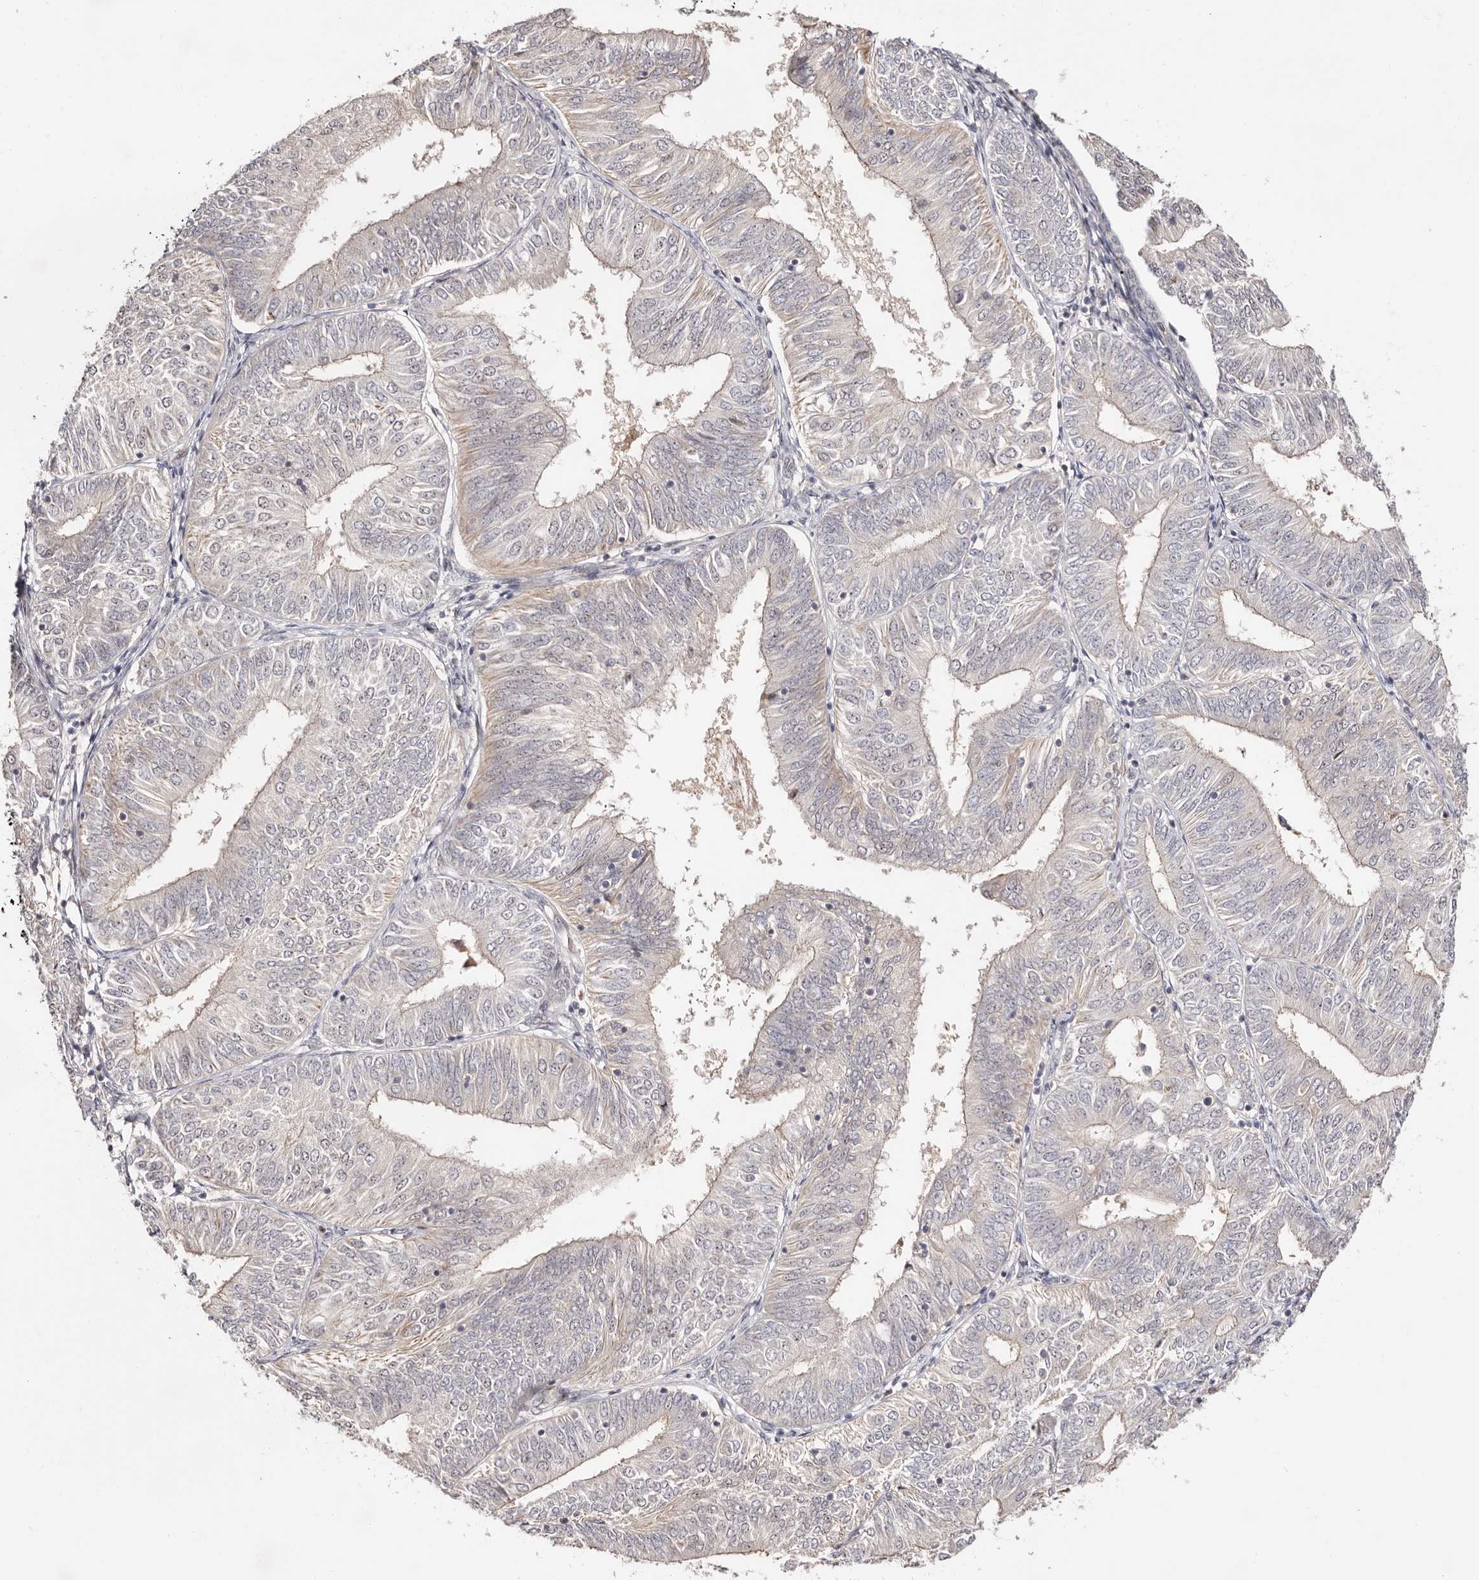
{"staining": {"intensity": "negative", "quantity": "none", "location": "none"}, "tissue": "endometrial cancer", "cell_type": "Tumor cells", "image_type": "cancer", "snomed": [{"axis": "morphology", "description": "Adenocarcinoma, NOS"}, {"axis": "topography", "description": "Endometrium"}], "caption": "High power microscopy micrograph of an immunohistochemistry image of endometrial cancer (adenocarcinoma), revealing no significant staining in tumor cells.", "gene": "ODF2L", "patient": {"sex": "female", "age": 58}}